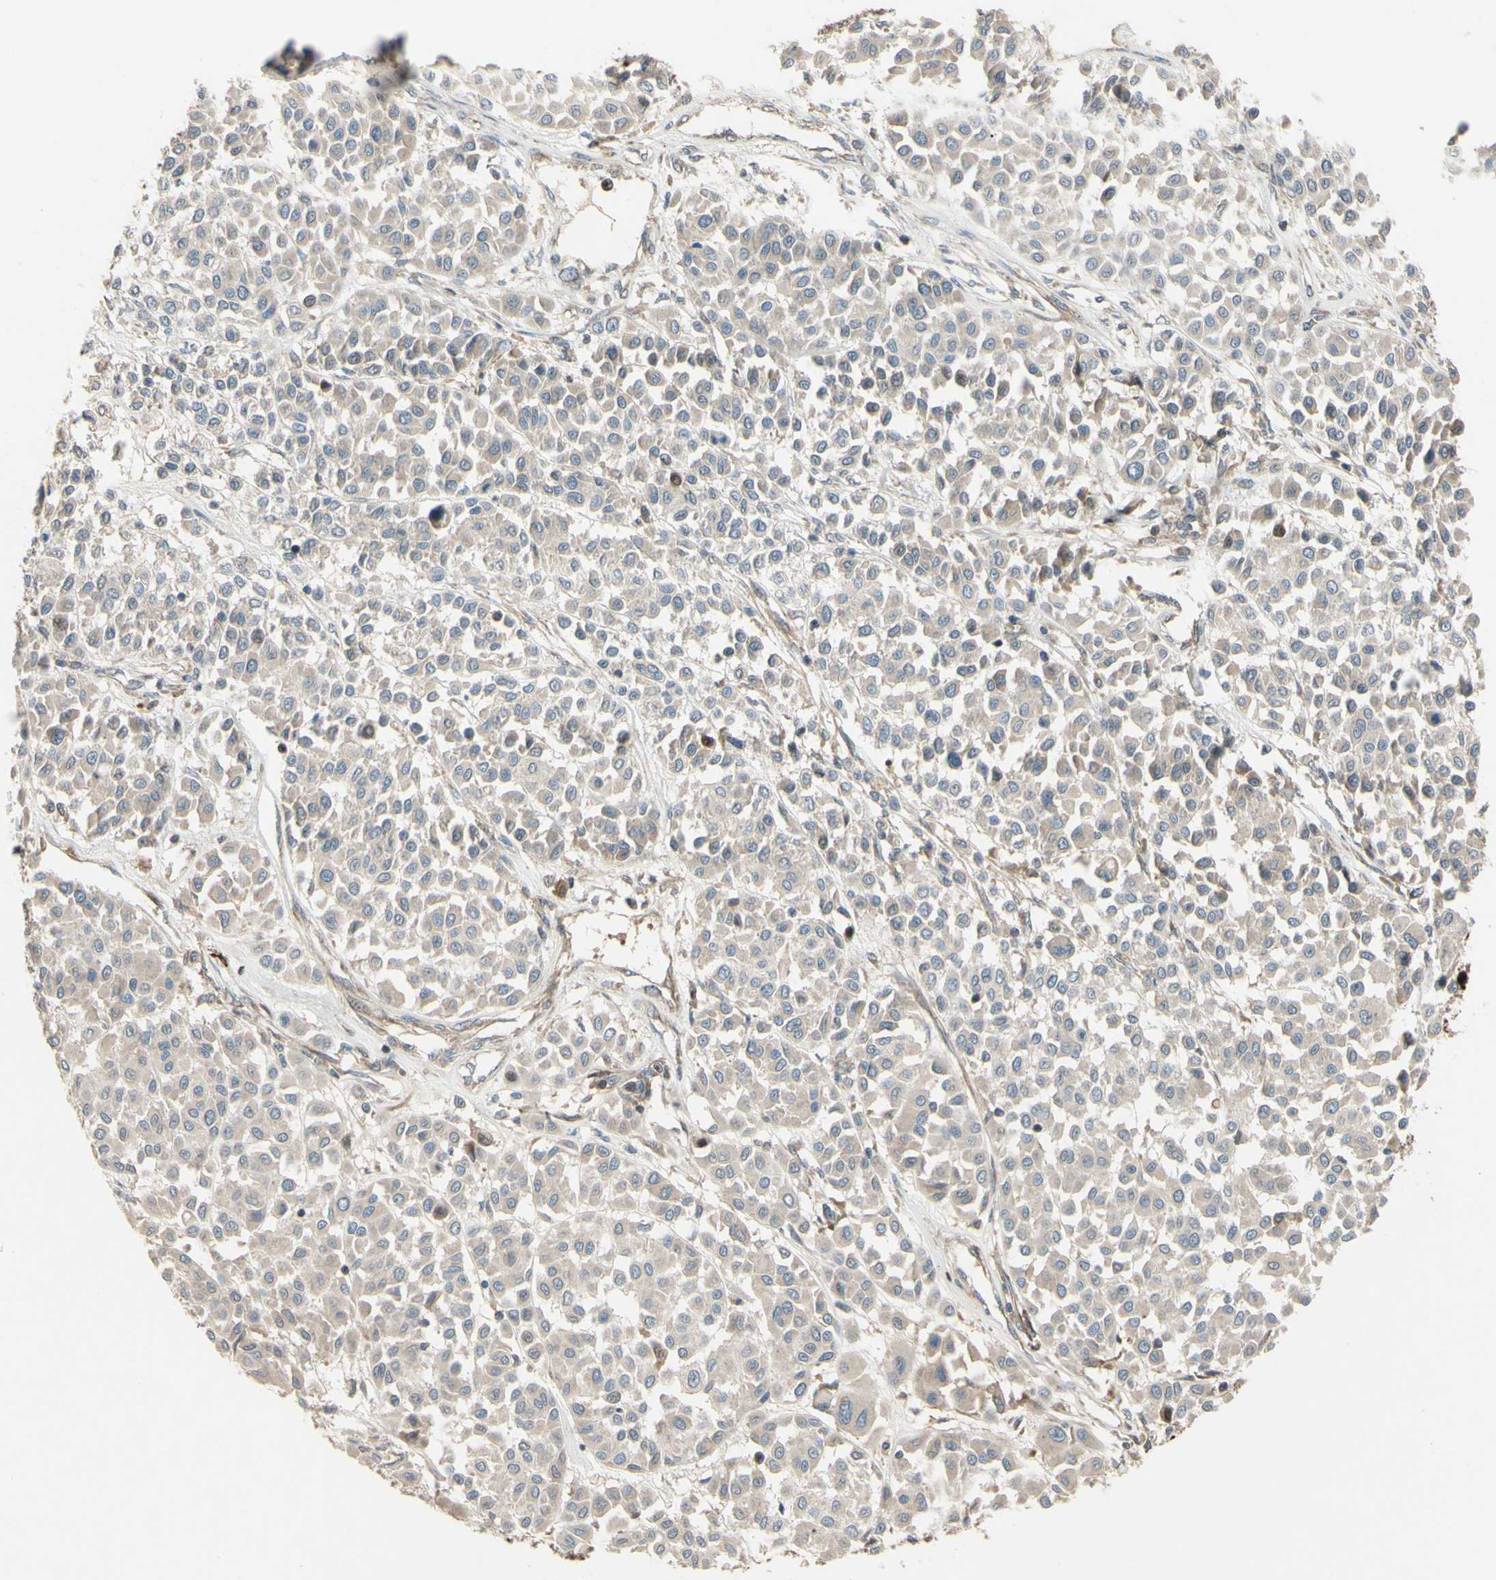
{"staining": {"intensity": "negative", "quantity": "none", "location": "none"}, "tissue": "melanoma", "cell_type": "Tumor cells", "image_type": "cancer", "snomed": [{"axis": "morphology", "description": "Malignant melanoma, Metastatic site"}, {"axis": "topography", "description": "Soft tissue"}], "caption": "The immunohistochemistry (IHC) micrograph has no significant expression in tumor cells of malignant melanoma (metastatic site) tissue.", "gene": "SPTLC1", "patient": {"sex": "male", "age": 41}}